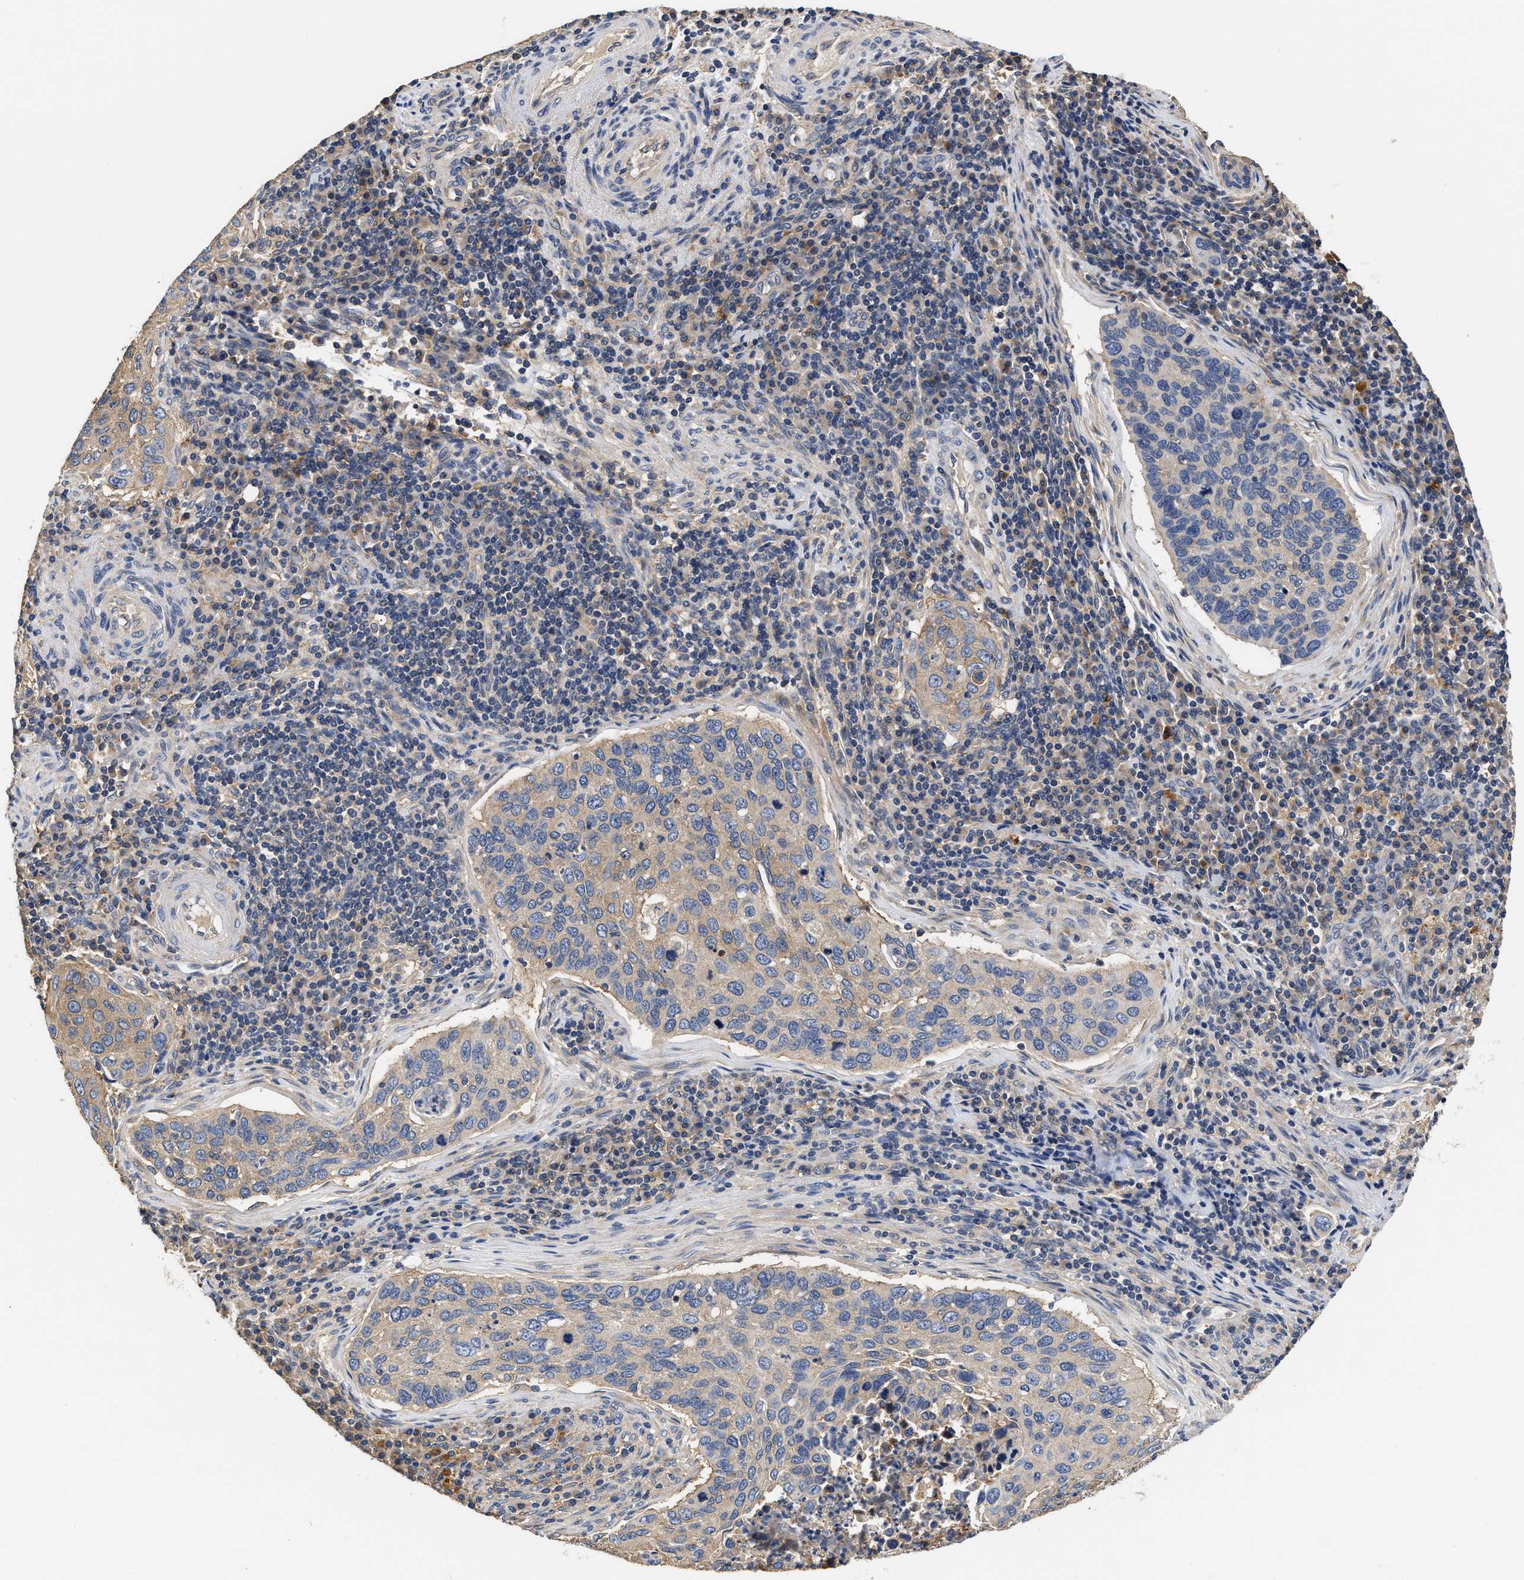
{"staining": {"intensity": "weak", "quantity": "25%-75%", "location": "cytoplasmic/membranous"}, "tissue": "cervical cancer", "cell_type": "Tumor cells", "image_type": "cancer", "snomed": [{"axis": "morphology", "description": "Squamous cell carcinoma, NOS"}, {"axis": "topography", "description": "Cervix"}], "caption": "Cervical cancer (squamous cell carcinoma) stained for a protein displays weak cytoplasmic/membranous positivity in tumor cells. Immunohistochemistry (ihc) stains the protein in brown and the nuclei are stained blue.", "gene": "KLB", "patient": {"sex": "female", "age": 53}}